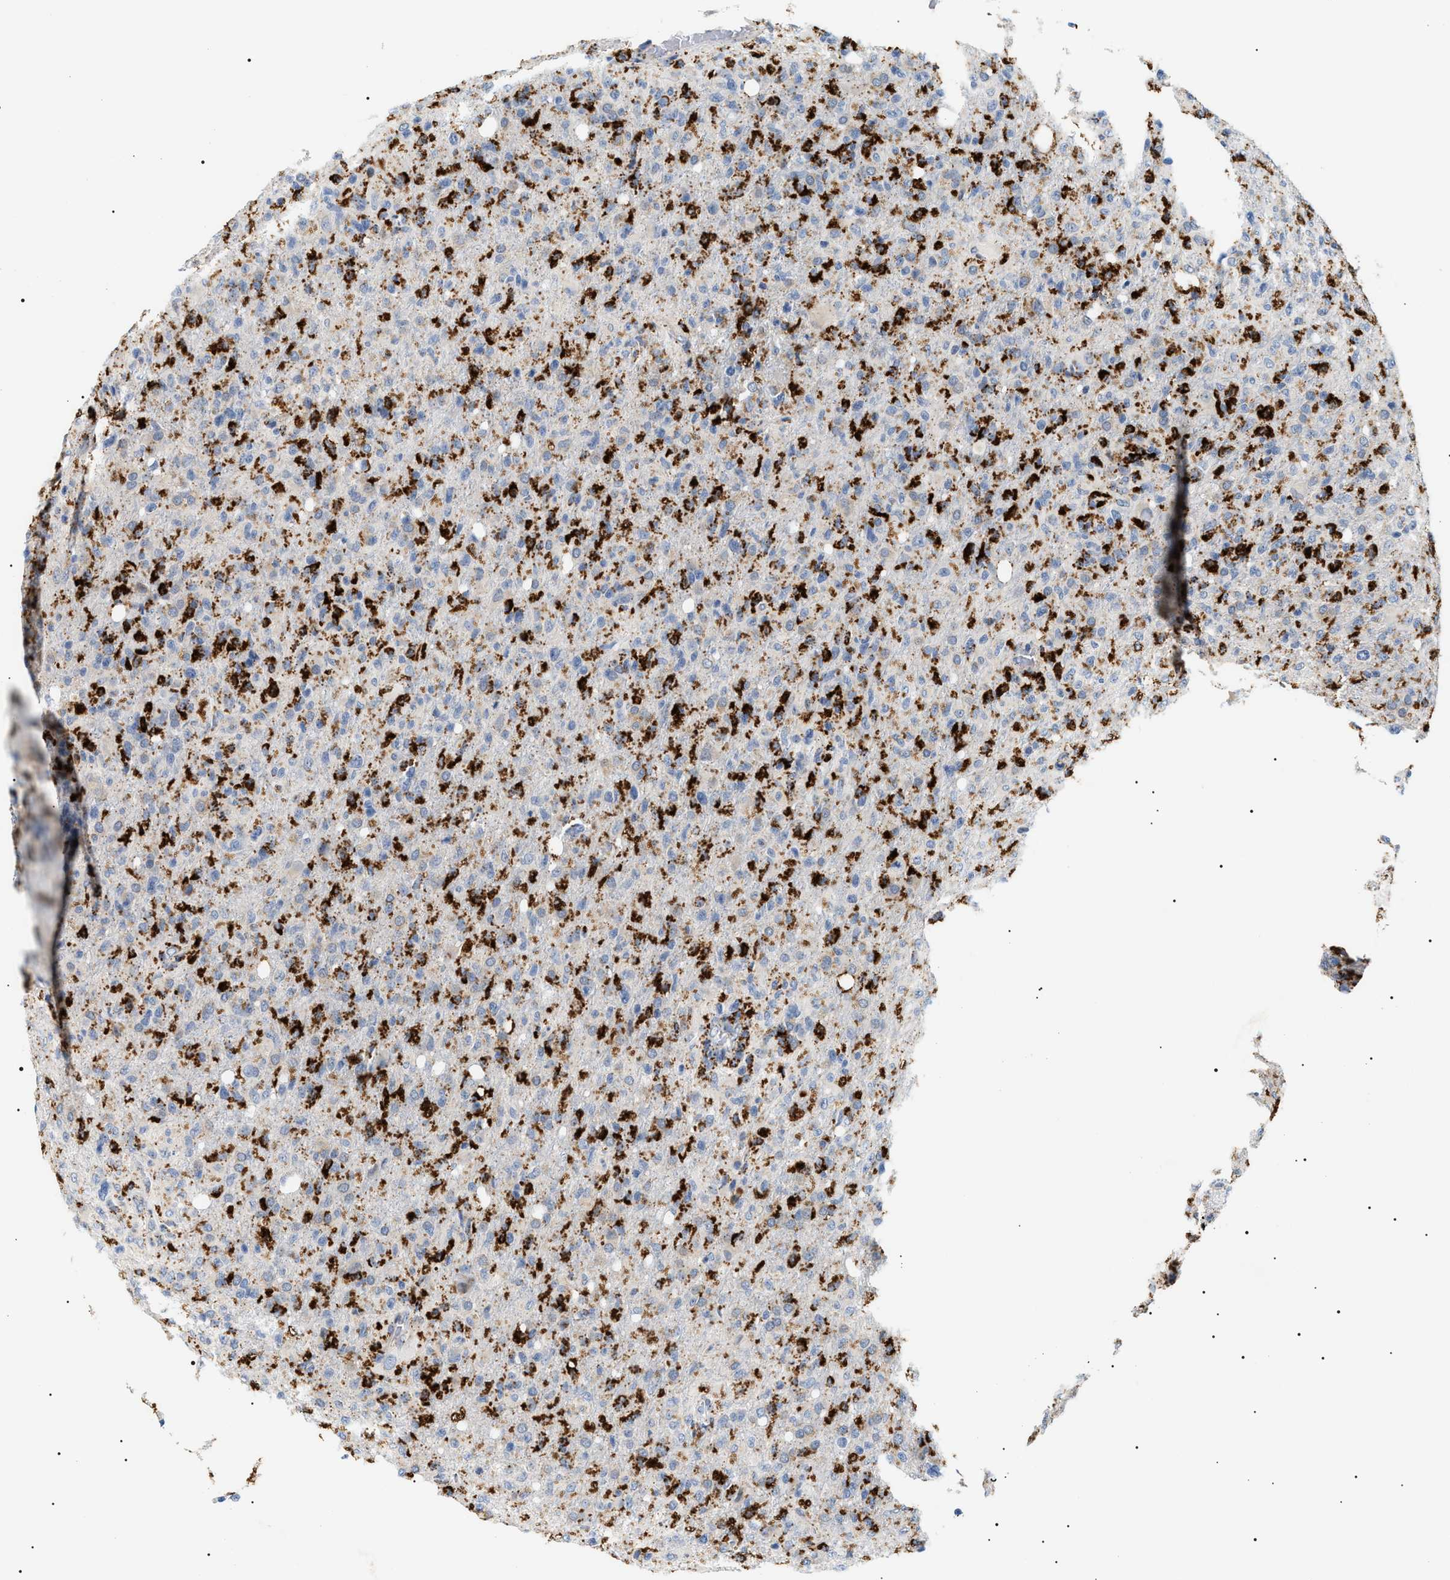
{"staining": {"intensity": "negative", "quantity": "none", "location": "none"}, "tissue": "glioma", "cell_type": "Tumor cells", "image_type": "cancer", "snomed": [{"axis": "morphology", "description": "Glioma, malignant, High grade"}, {"axis": "topography", "description": "Brain"}], "caption": "A high-resolution image shows immunohistochemistry staining of glioma, which shows no significant positivity in tumor cells. The staining was performed using DAB to visualize the protein expression in brown, while the nuclei were stained in blue with hematoxylin (Magnification: 20x).", "gene": "HSD17B11", "patient": {"sex": "female", "age": 57}}